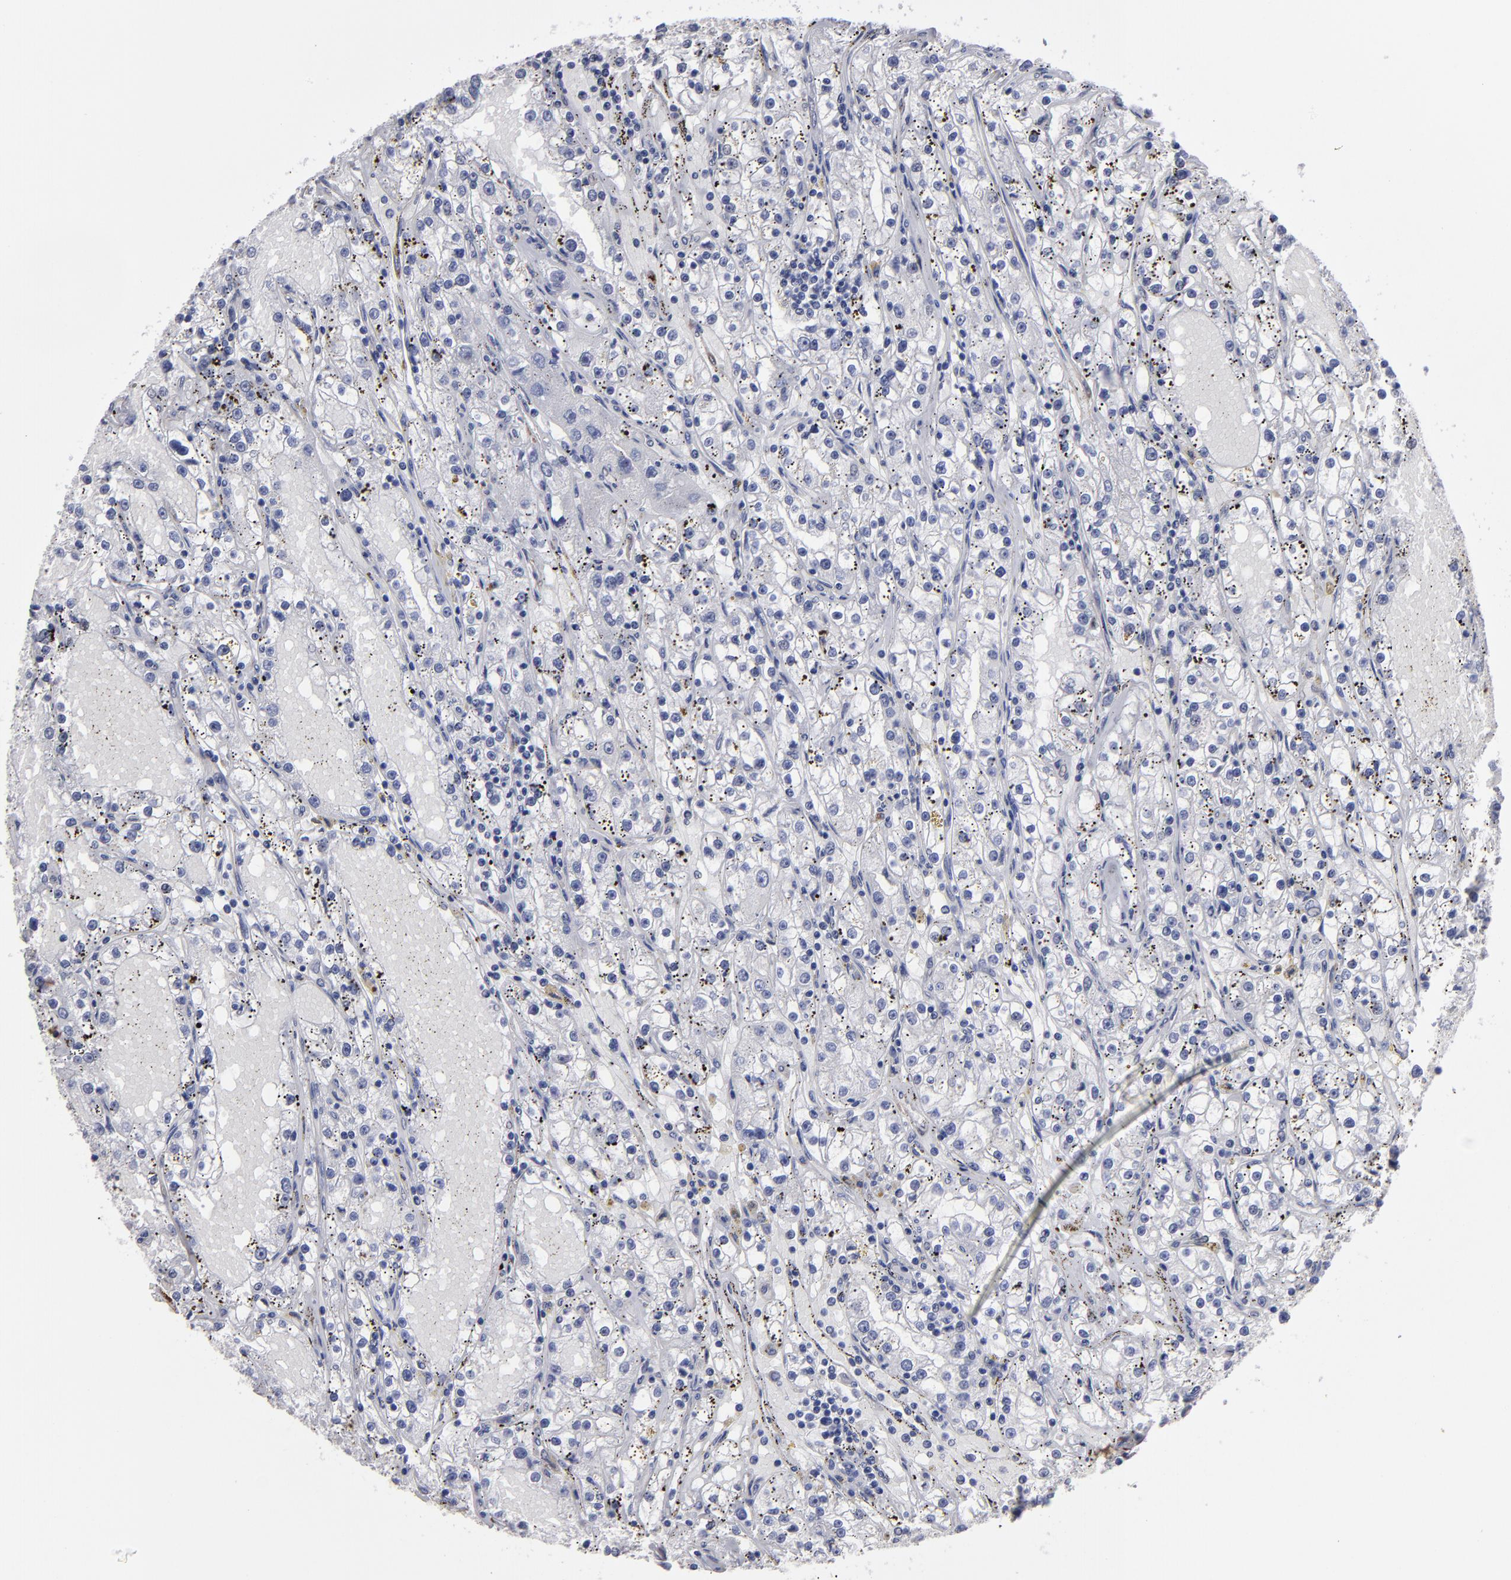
{"staining": {"intensity": "negative", "quantity": "none", "location": "none"}, "tissue": "renal cancer", "cell_type": "Tumor cells", "image_type": "cancer", "snomed": [{"axis": "morphology", "description": "Adenocarcinoma, NOS"}, {"axis": "topography", "description": "Kidney"}], "caption": "Renal adenocarcinoma was stained to show a protein in brown. There is no significant staining in tumor cells.", "gene": "SLMAP", "patient": {"sex": "male", "age": 56}}